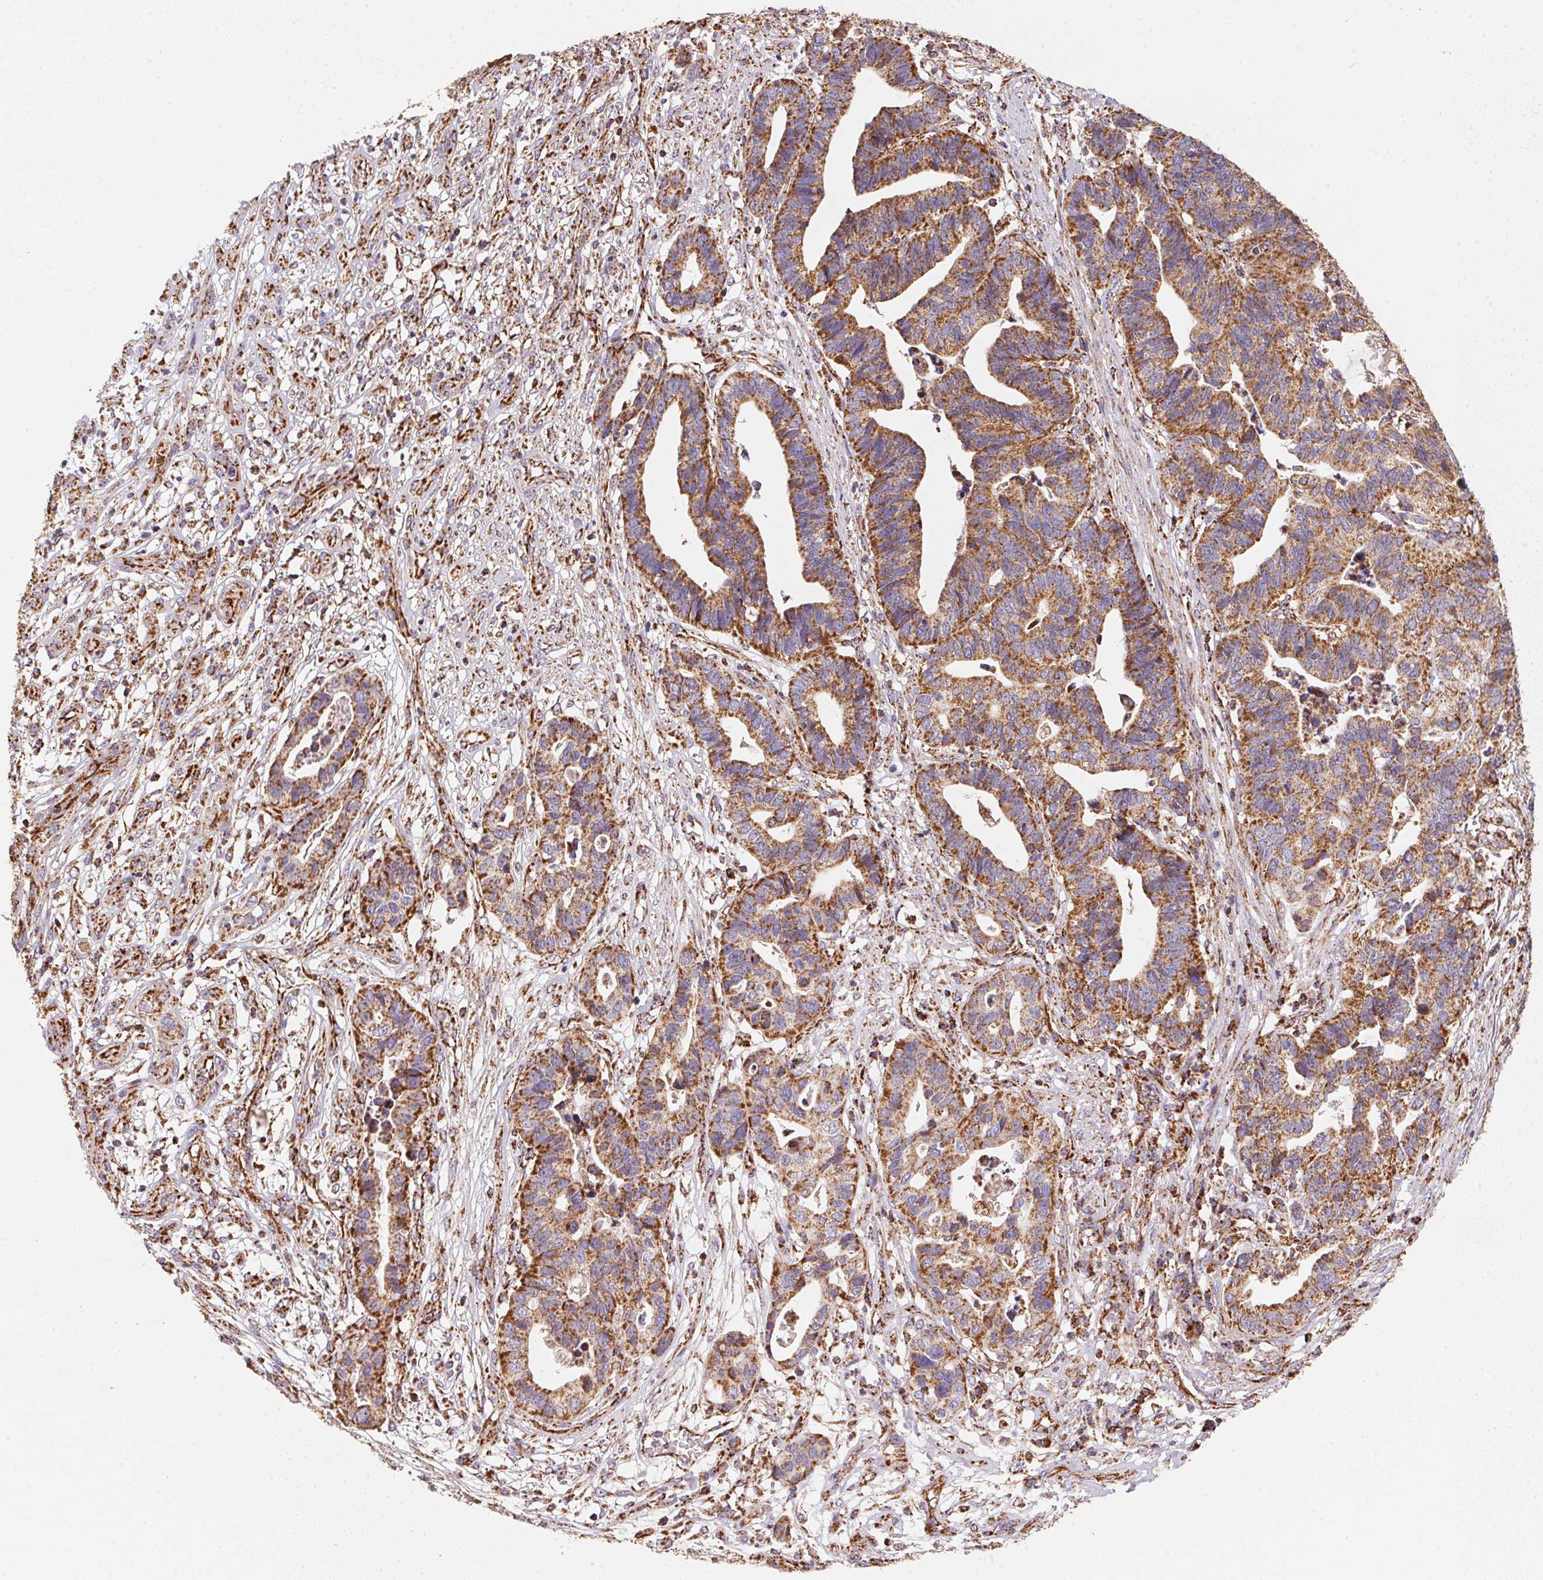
{"staining": {"intensity": "strong", "quantity": ">75%", "location": "cytoplasmic/membranous"}, "tissue": "stomach cancer", "cell_type": "Tumor cells", "image_type": "cancer", "snomed": [{"axis": "morphology", "description": "Adenocarcinoma, NOS"}, {"axis": "topography", "description": "Stomach, upper"}], "caption": "DAB (3,3'-diaminobenzidine) immunohistochemical staining of human adenocarcinoma (stomach) reveals strong cytoplasmic/membranous protein expression in about >75% of tumor cells. (brown staining indicates protein expression, while blue staining denotes nuclei).", "gene": "NDUFS2", "patient": {"sex": "female", "age": 67}}